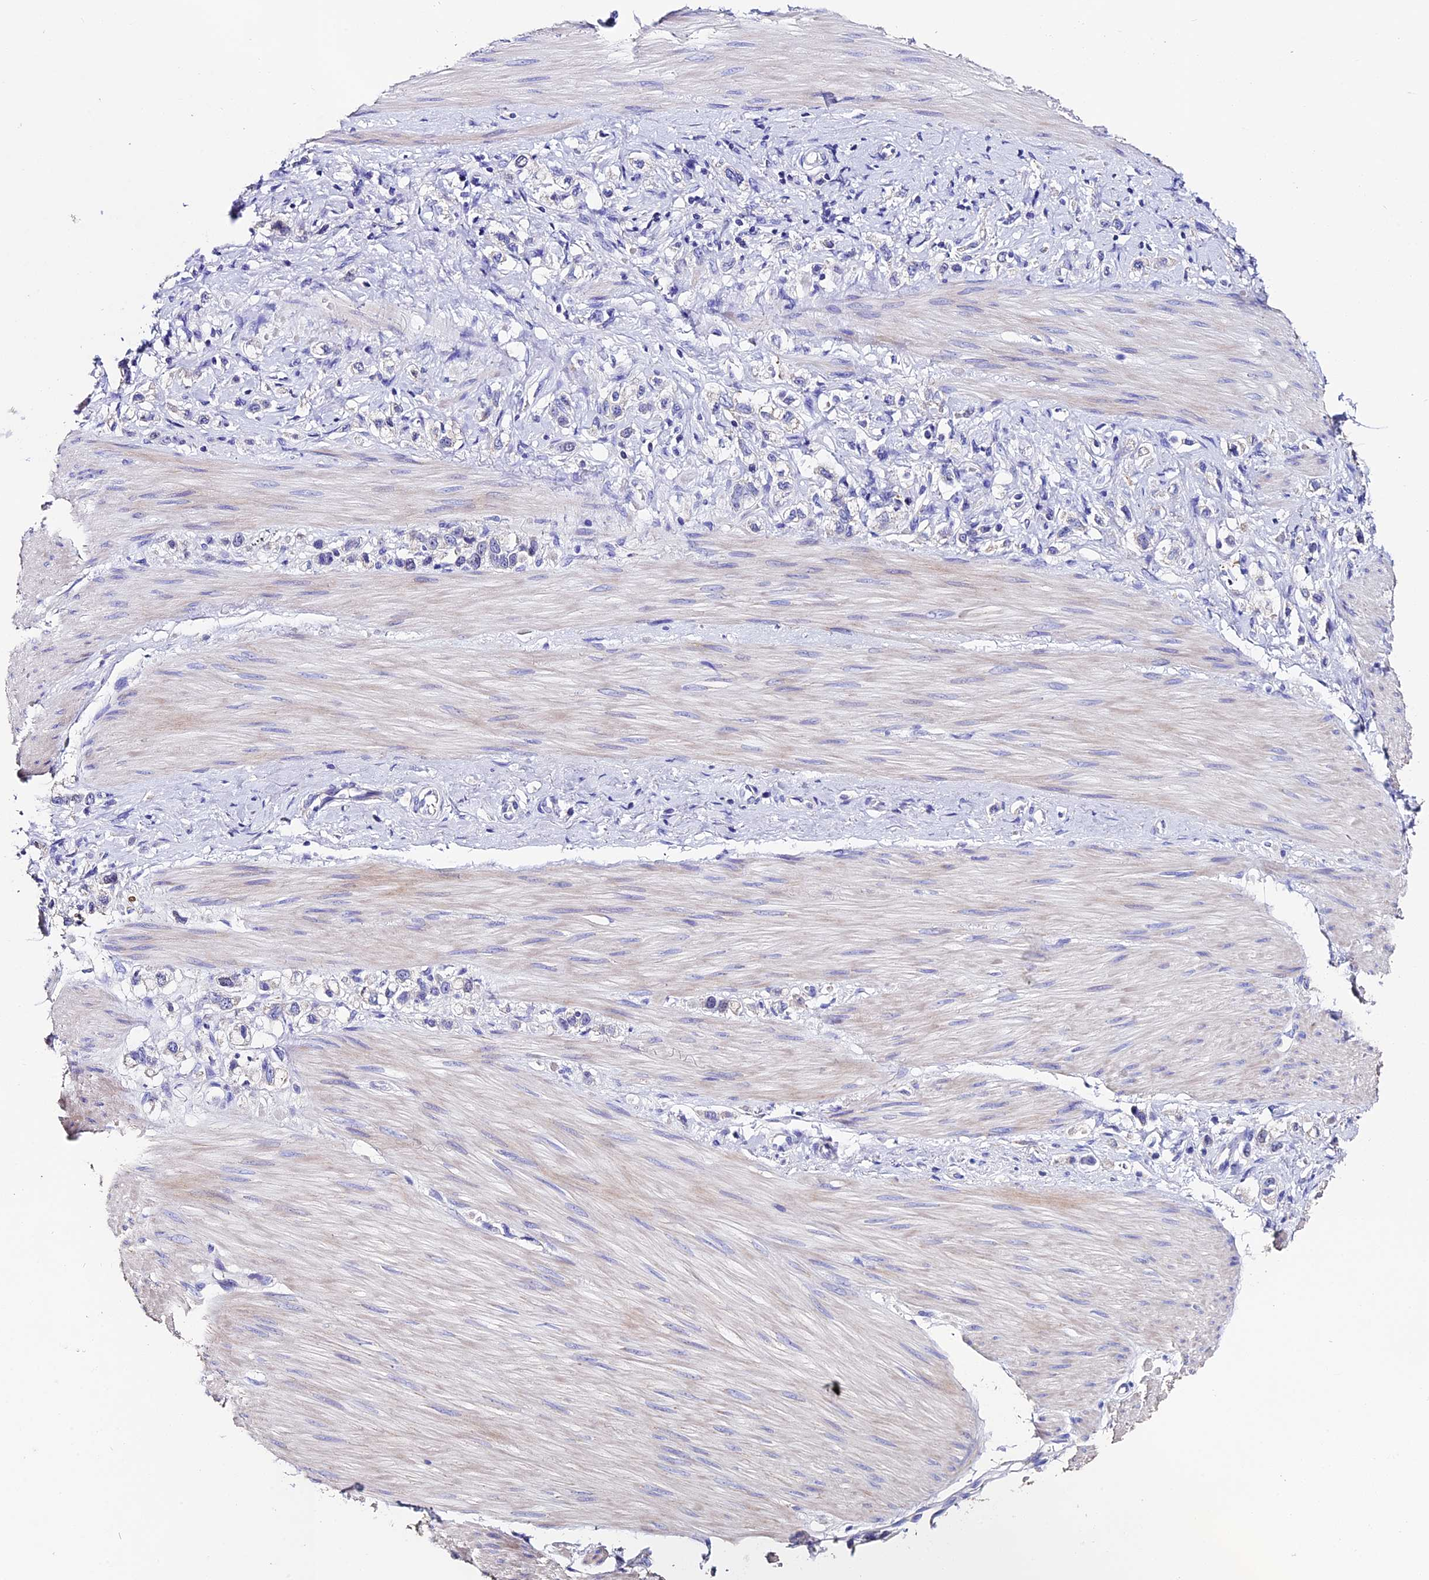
{"staining": {"intensity": "negative", "quantity": "none", "location": "none"}, "tissue": "stomach cancer", "cell_type": "Tumor cells", "image_type": "cancer", "snomed": [{"axis": "morphology", "description": "Adenocarcinoma, NOS"}, {"axis": "topography", "description": "Stomach"}], "caption": "A photomicrograph of human stomach cancer is negative for staining in tumor cells.", "gene": "FBXW9", "patient": {"sex": "female", "age": 65}}